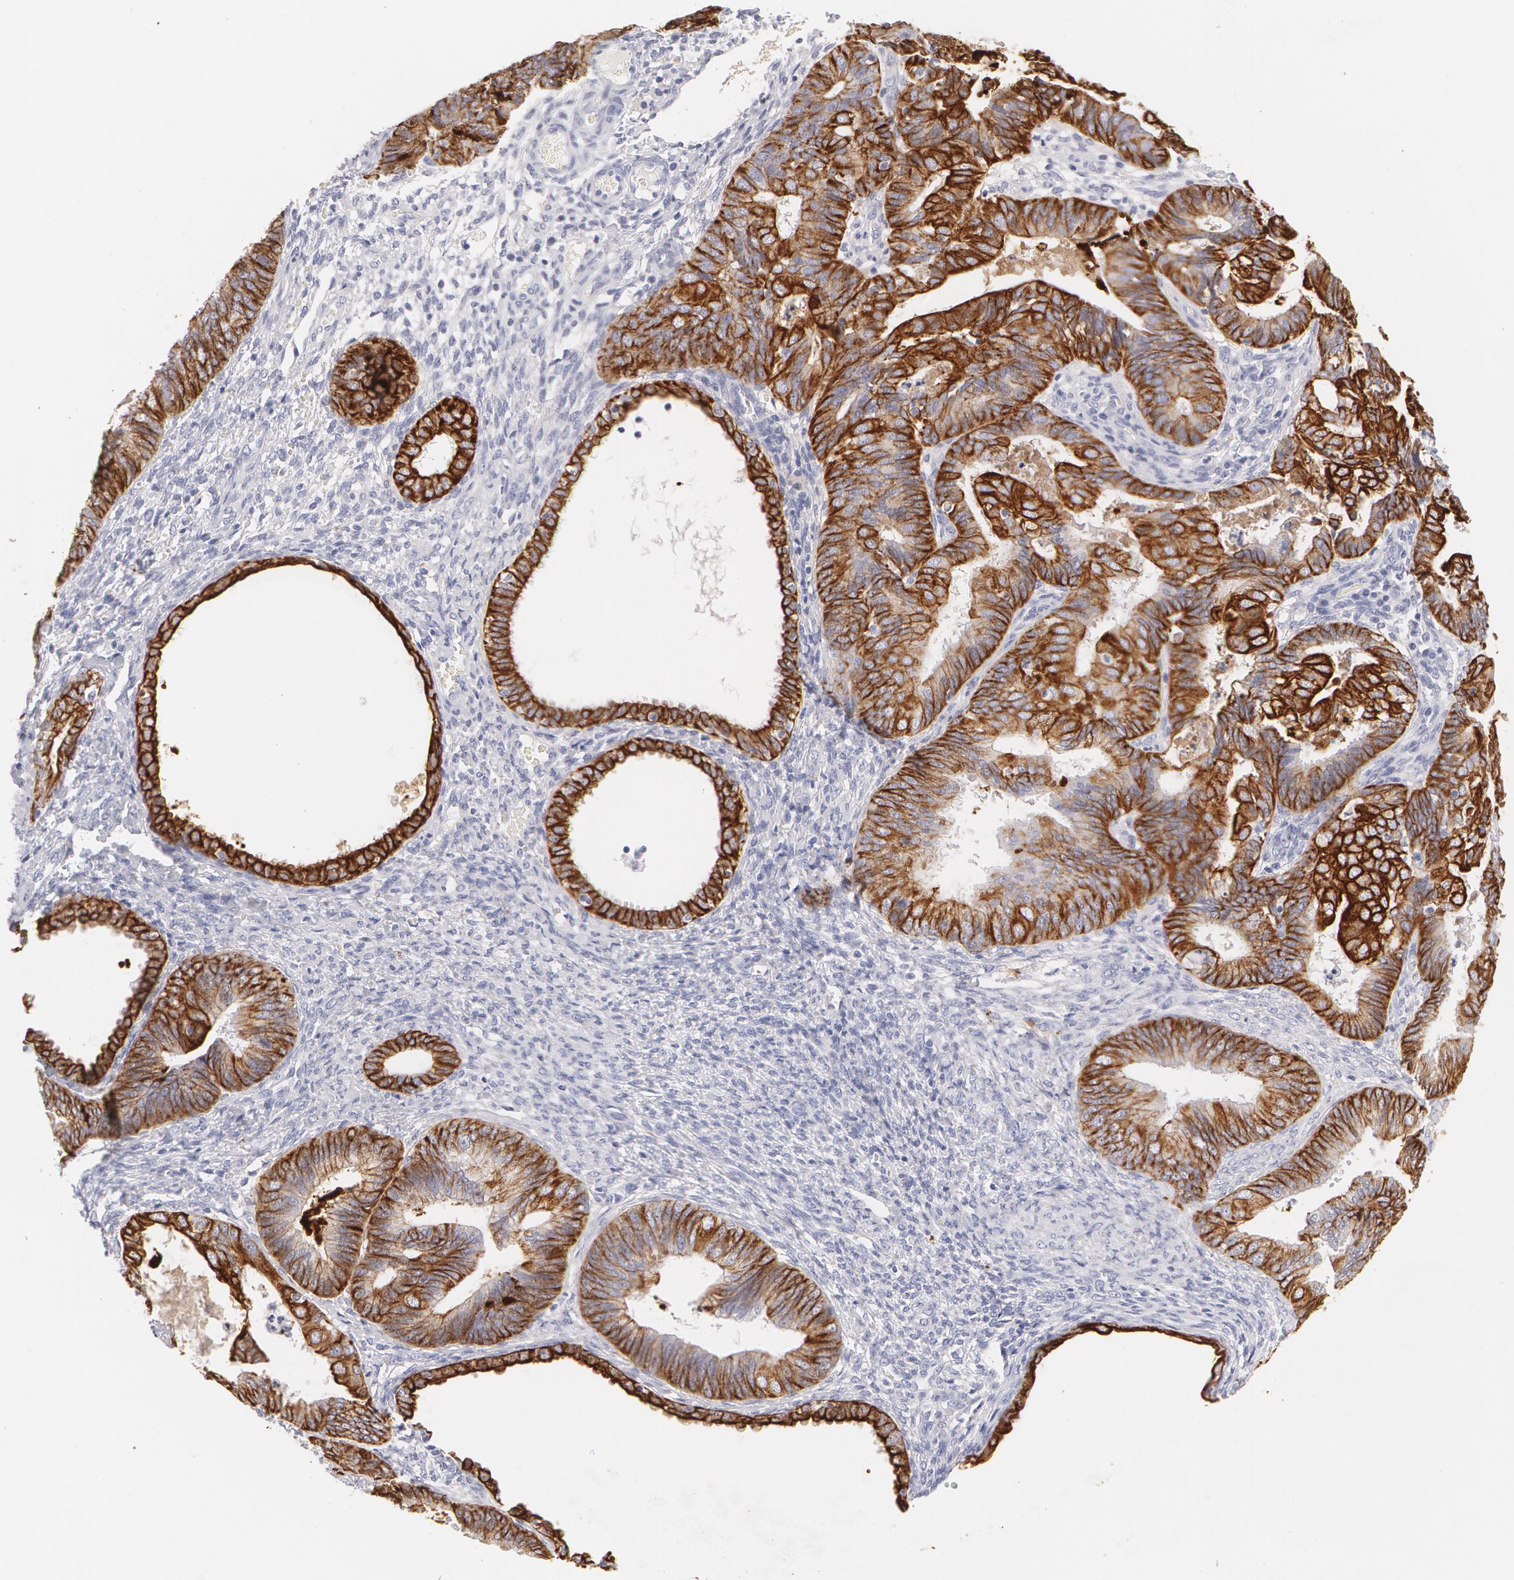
{"staining": {"intensity": "moderate", "quantity": ">75%", "location": "cytoplasmic/membranous"}, "tissue": "endometrial cancer", "cell_type": "Tumor cells", "image_type": "cancer", "snomed": [{"axis": "morphology", "description": "Adenocarcinoma, NOS"}, {"axis": "topography", "description": "Endometrium"}], "caption": "This micrograph demonstrates endometrial cancer (adenocarcinoma) stained with IHC to label a protein in brown. The cytoplasmic/membranous of tumor cells show moderate positivity for the protein. Nuclei are counter-stained blue.", "gene": "KRT8", "patient": {"sex": "female", "age": 63}}